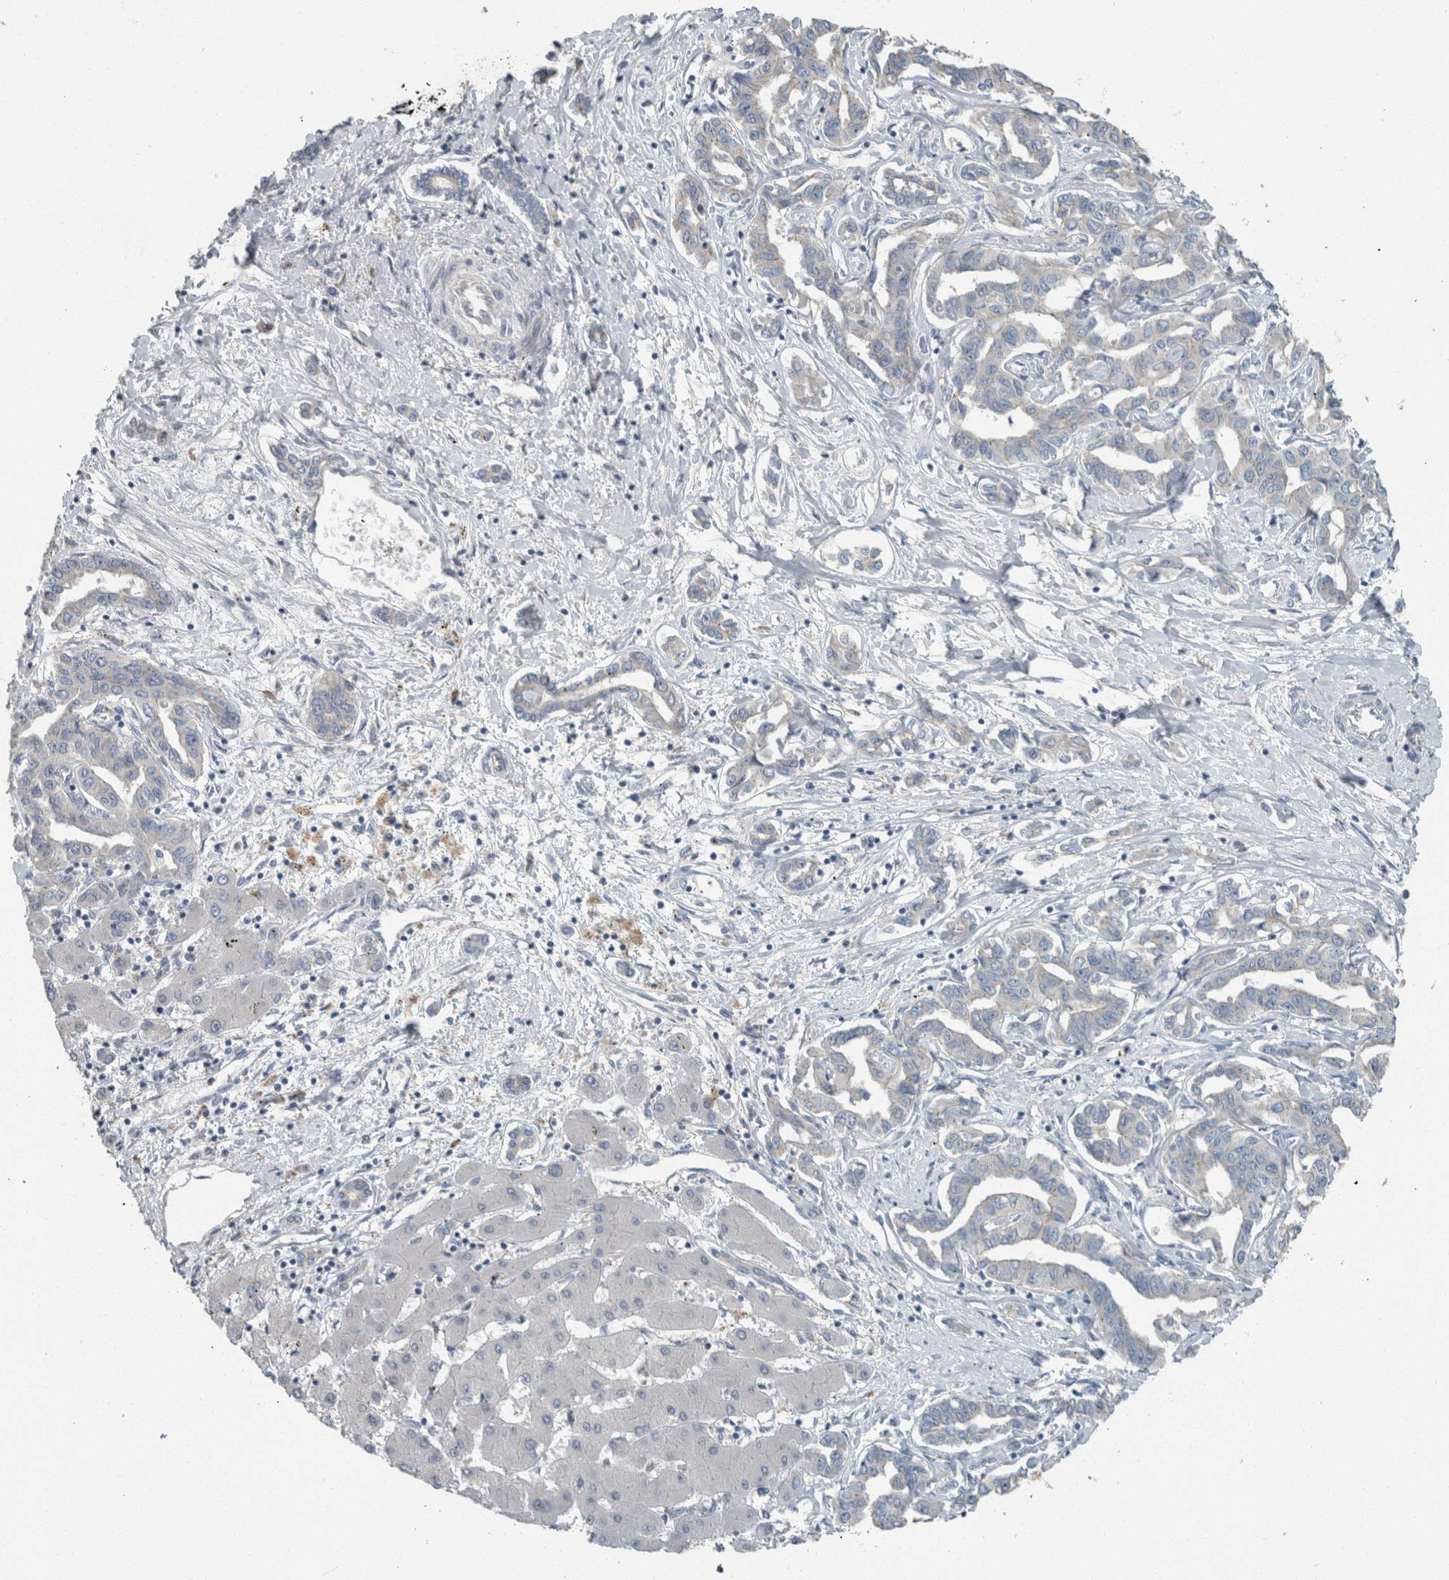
{"staining": {"intensity": "negative", "quantity": "none", "location": "none"}, "tissue": "liver cancer", "cell_type": "Tumor cells", "image_type": "cancer", "snomed": [{"axis": "morphology", "description": "Cholangiocarcinoma"}, {"axis": "topography", "description": "Liver"}], "caption": "High magnification brightfield microscopy of liver cholangiocarcinoma stained with DAB (3,3'-diaminobenzidine) (brown) and counterstained with hematoxylin (blue): tumor cells show no significant staining.", "gene": "KNTC1", "patient": {"sex": "male", "age": 59}}